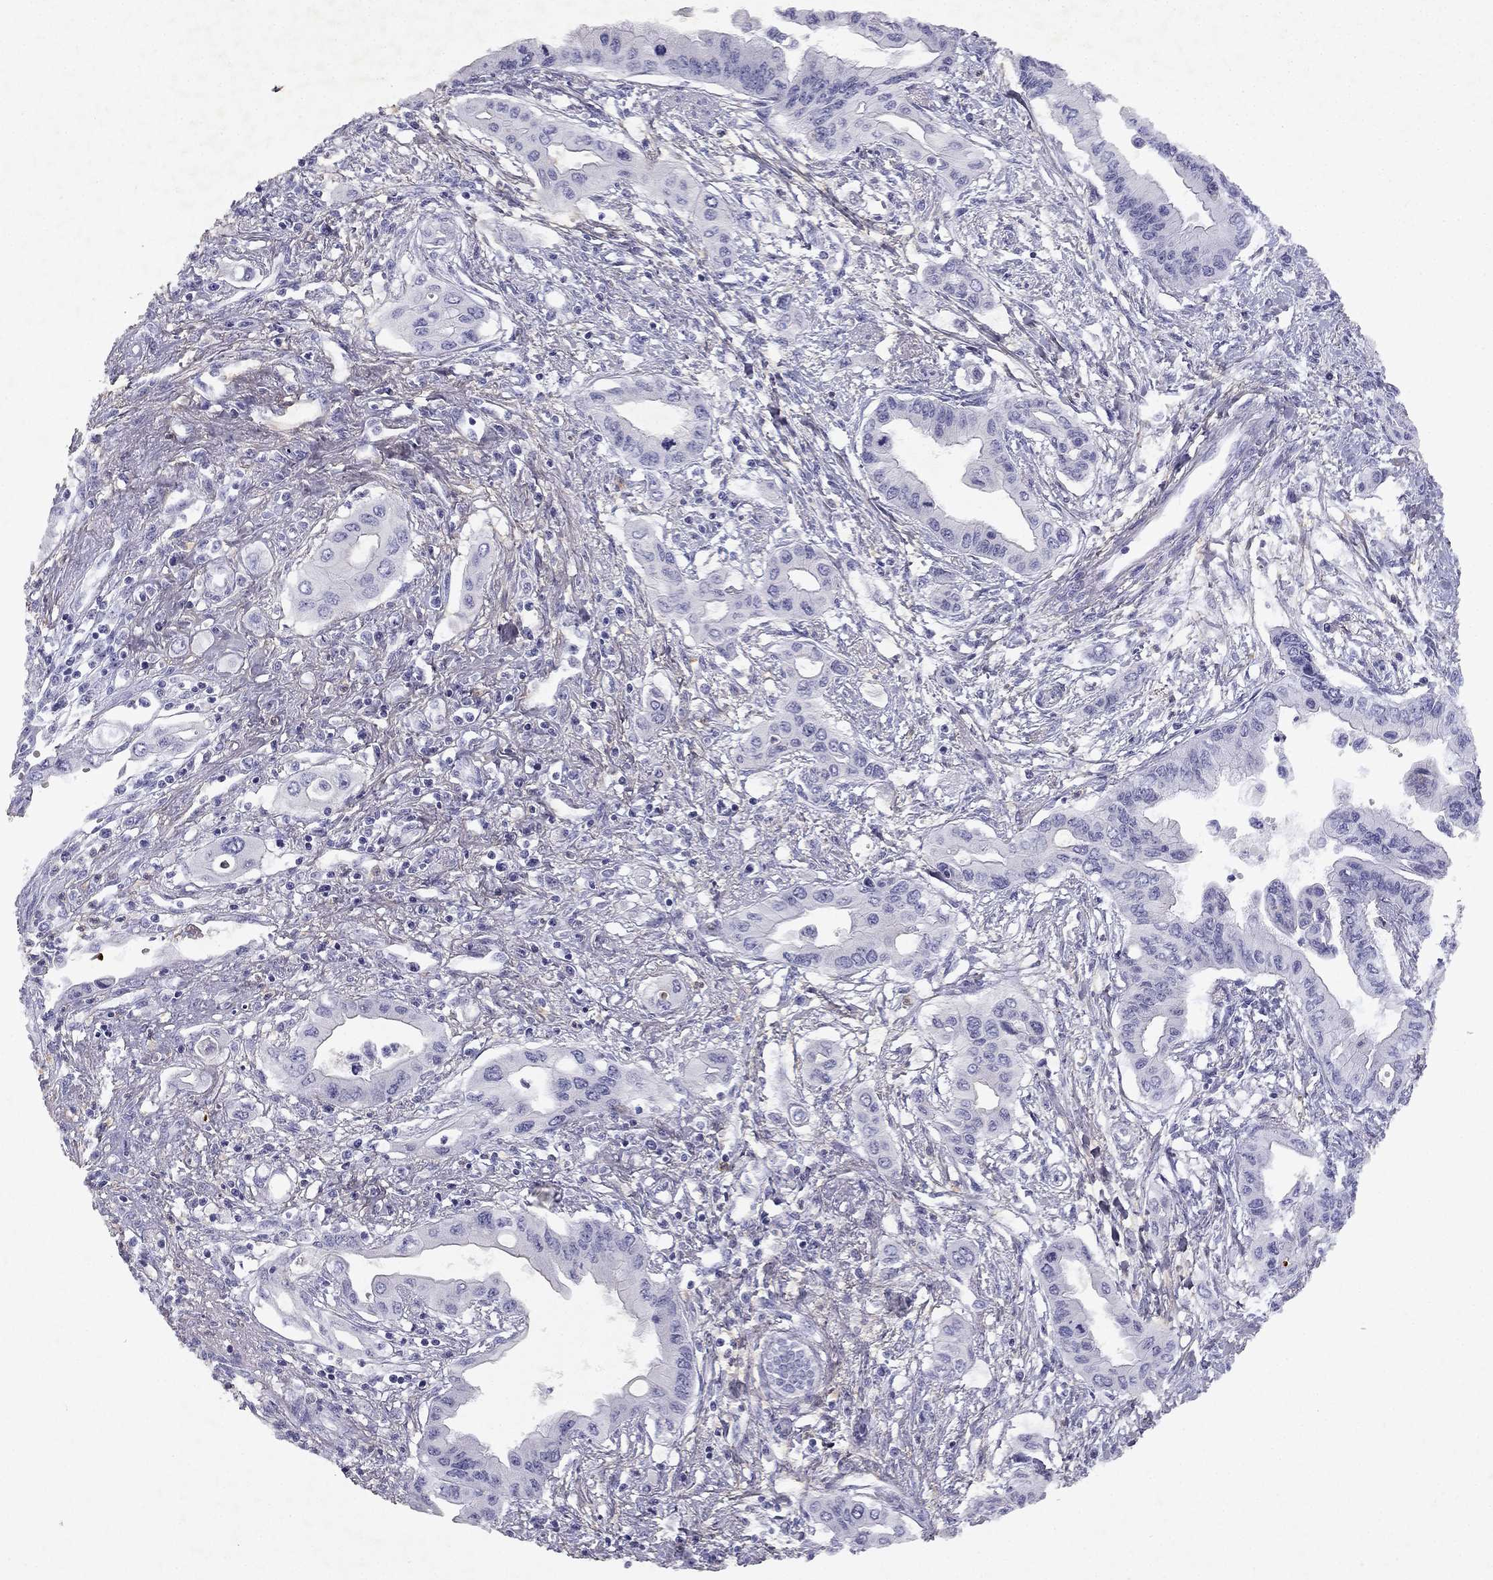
{"staining": {"intensity": "negative", "quantity": "none", "location": "none"}, "tissue": "pancreatic cancer", "cell_type": "Tumor cells", "image_type": "cancer", "snomed": [{"axis": "morphology", "description": "Adenocarcinoma, NOS"}, {"axis": "topography", "description": "Pancreas"}], "caption": "DAB (3,3'-diaminobenzidine) immunohistochemical staining of pancreatic adenocarcinoma demonstrates no significant expression in tumor cells.", "gene": "SLC6A4", "patient": {"sex": "female", "age": 62}}